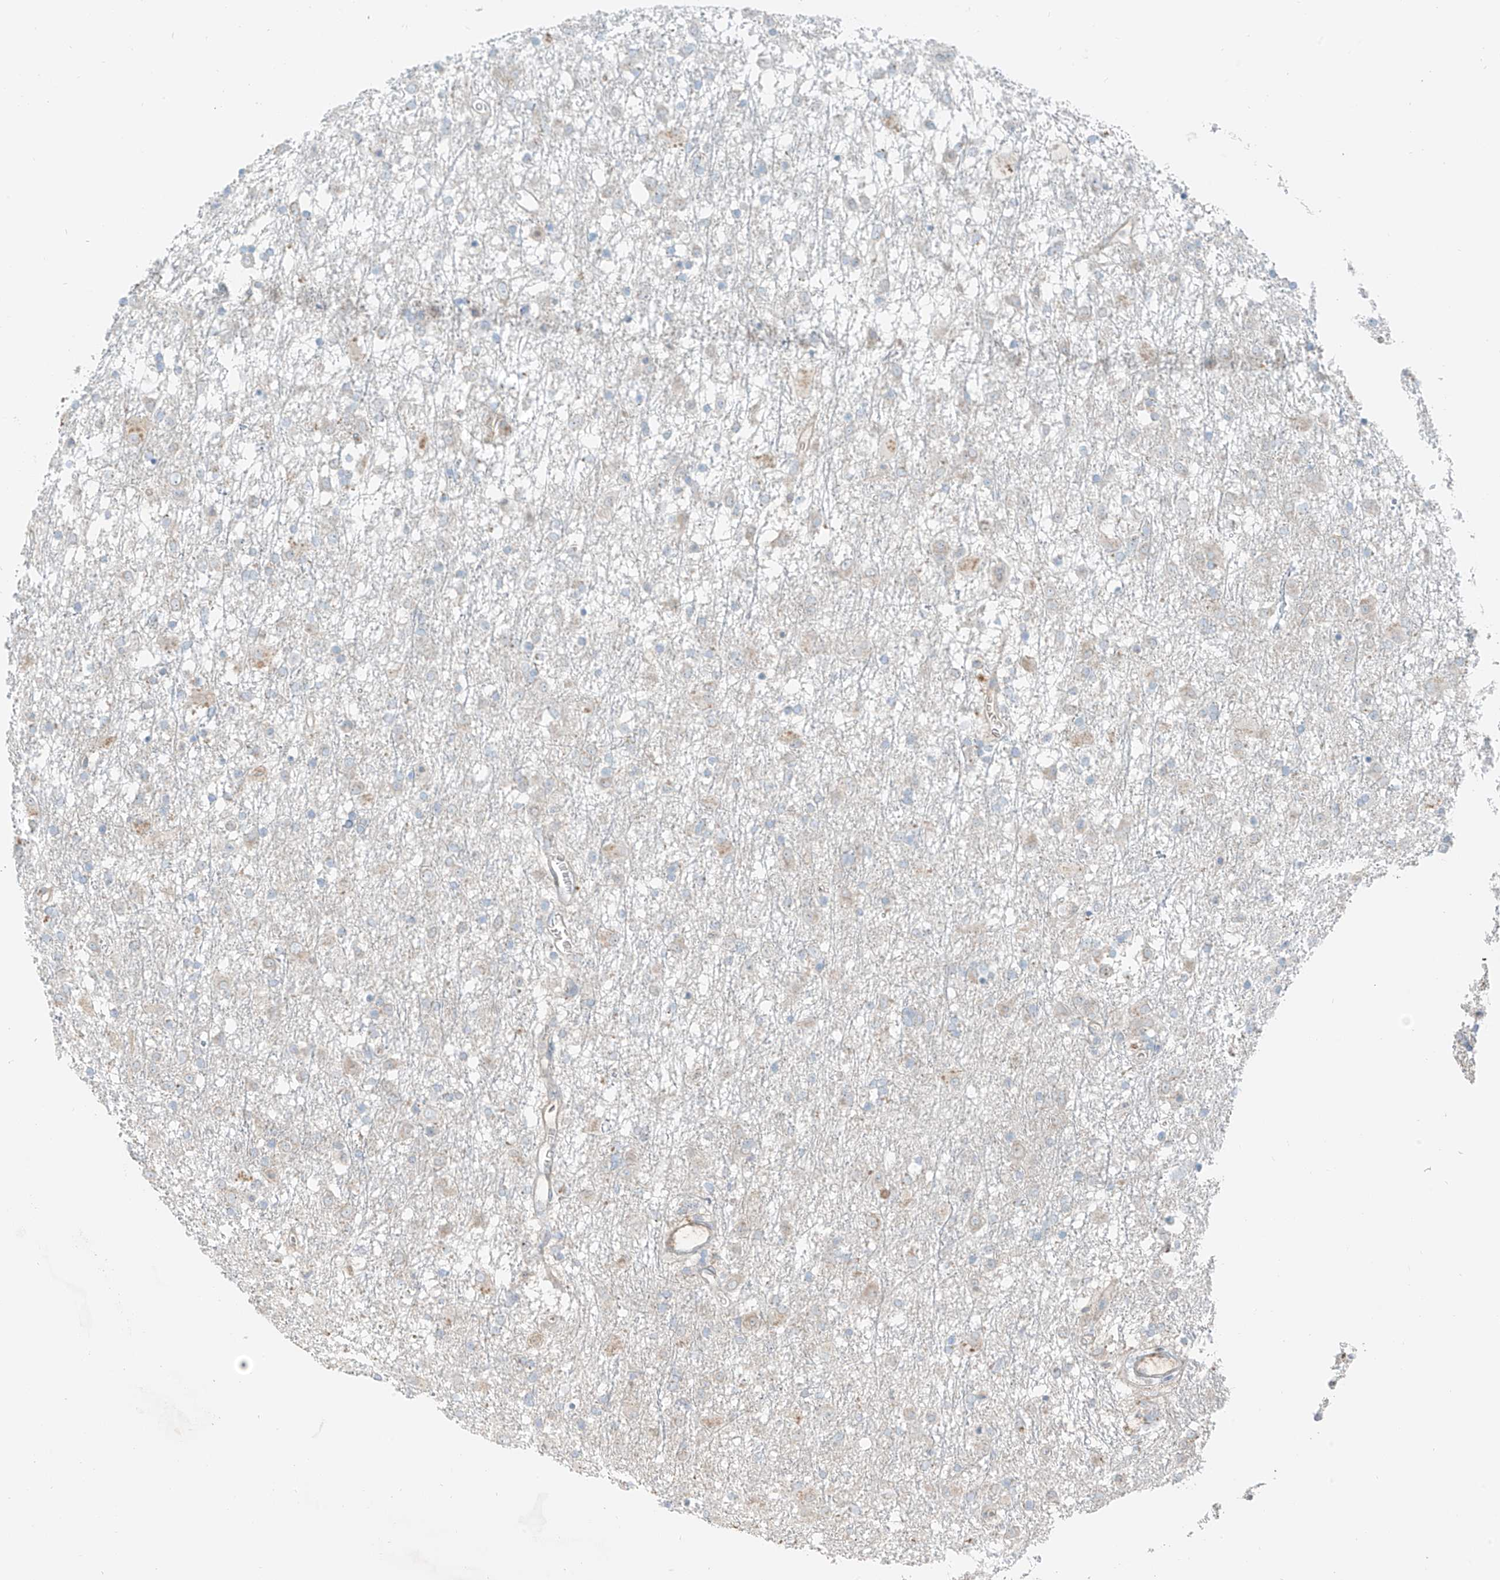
{"staining": {"intensity": "negative", "quantity": "none", "location": "none"}, "tissue": "glioma", "cell_type": "Tumor cells", "image_type": "cancer", "snomed": [{"axis": "morphology", "description": "Glioma, malignant, Low grade"}, {"axis": "topography", "description": "Brain"}], "caption": "Tumor cells are negative for brown protein staining in malignant glioma (low-grade).", "gene": "FSTL1", "patient": {"sex": "male", "age": 65}}